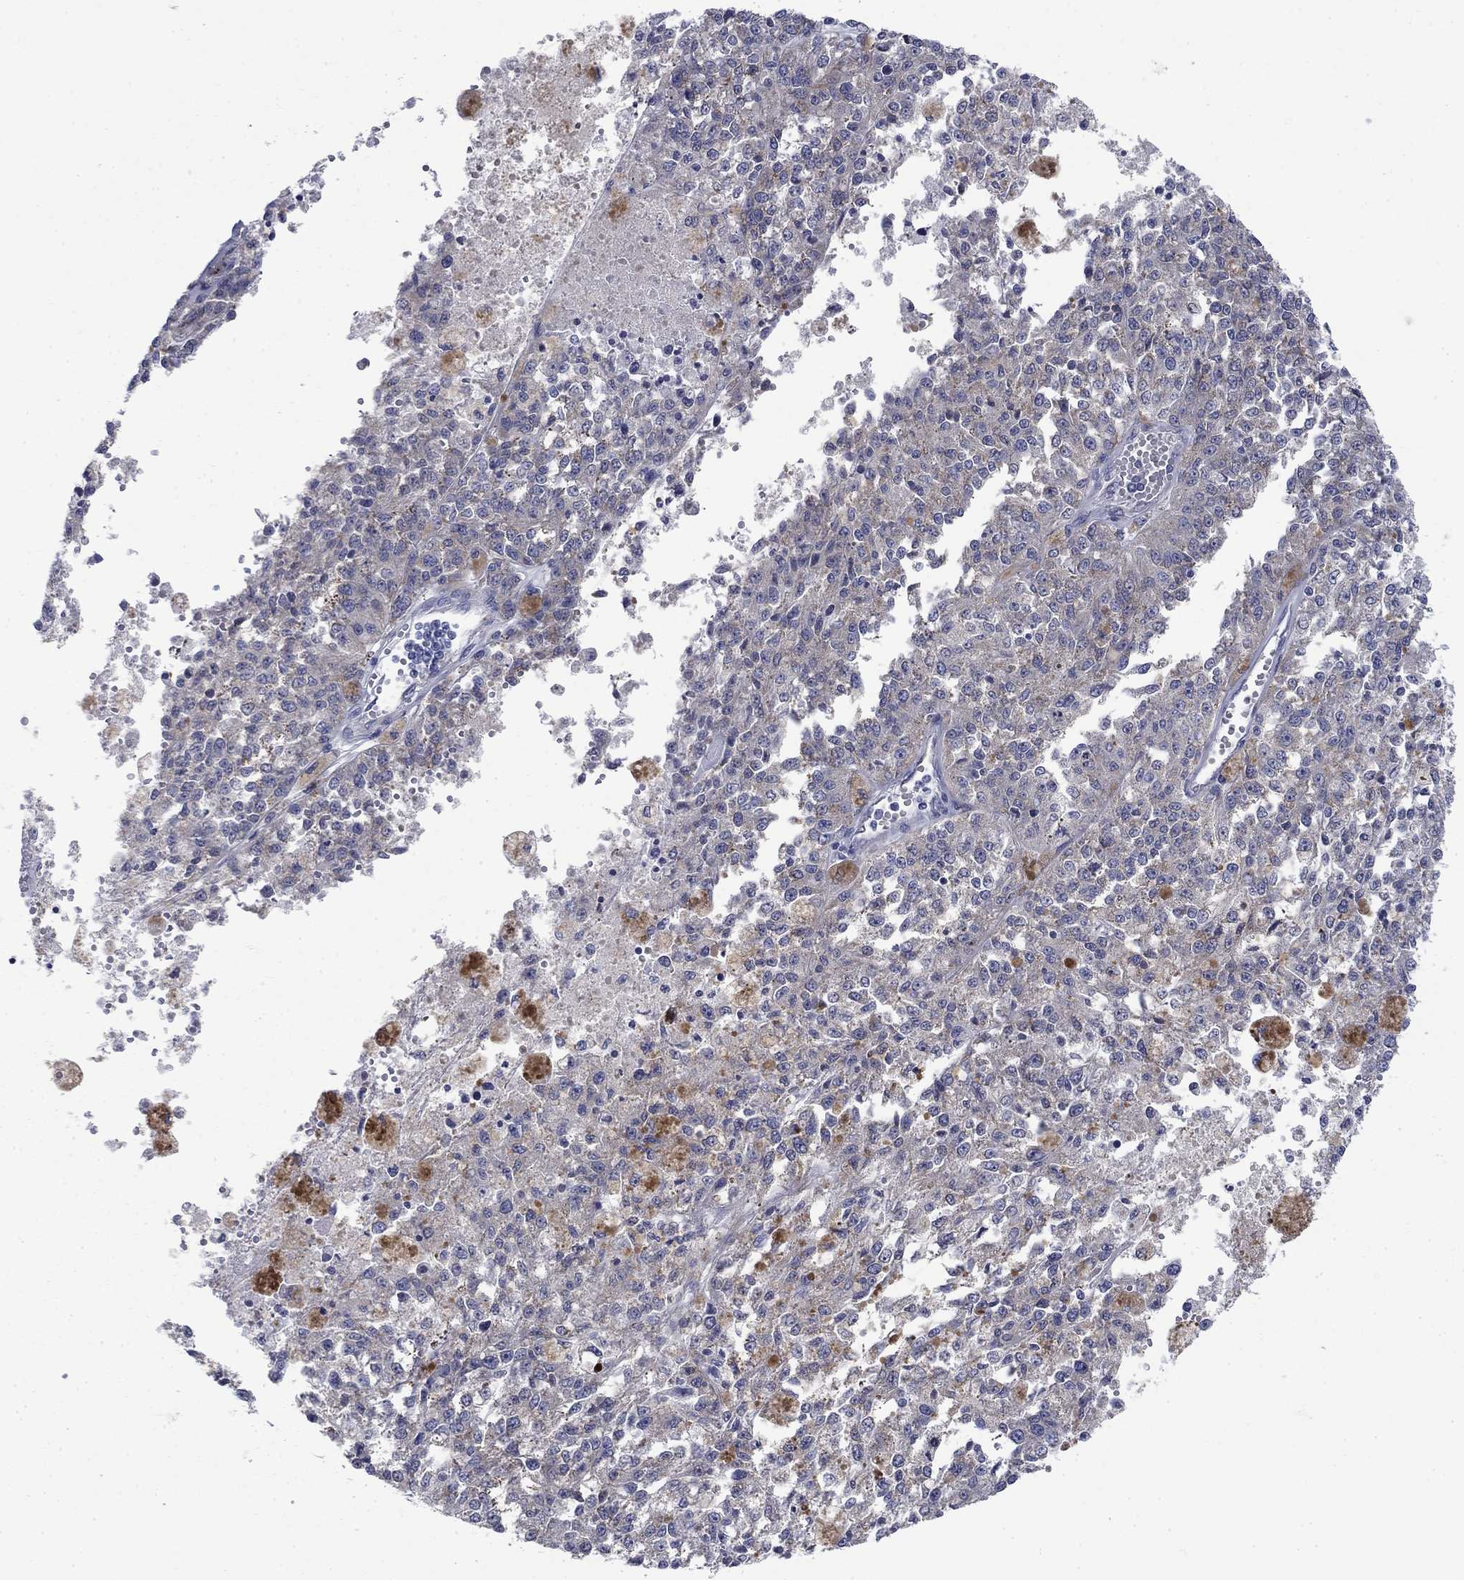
{"staining": {"intensity": "negative", "quantity": "none", "location": "none"}, "tissue": "melanoma", "cell_type": "Tumor cells", "image_type": "cancer", "snomed": [{"axis": "morphology", "description": "Malignant melanoma, Metastatic site"}, {"axis": "topography", "description": "Lymph node"}], "caption": "A histopathology image of malignant melanoma (metastatic site) stained for a protein exhibits no brown staining in tumor cells.", "gene": "FXR1", "patient": {"sex": "female", "age": 64}}